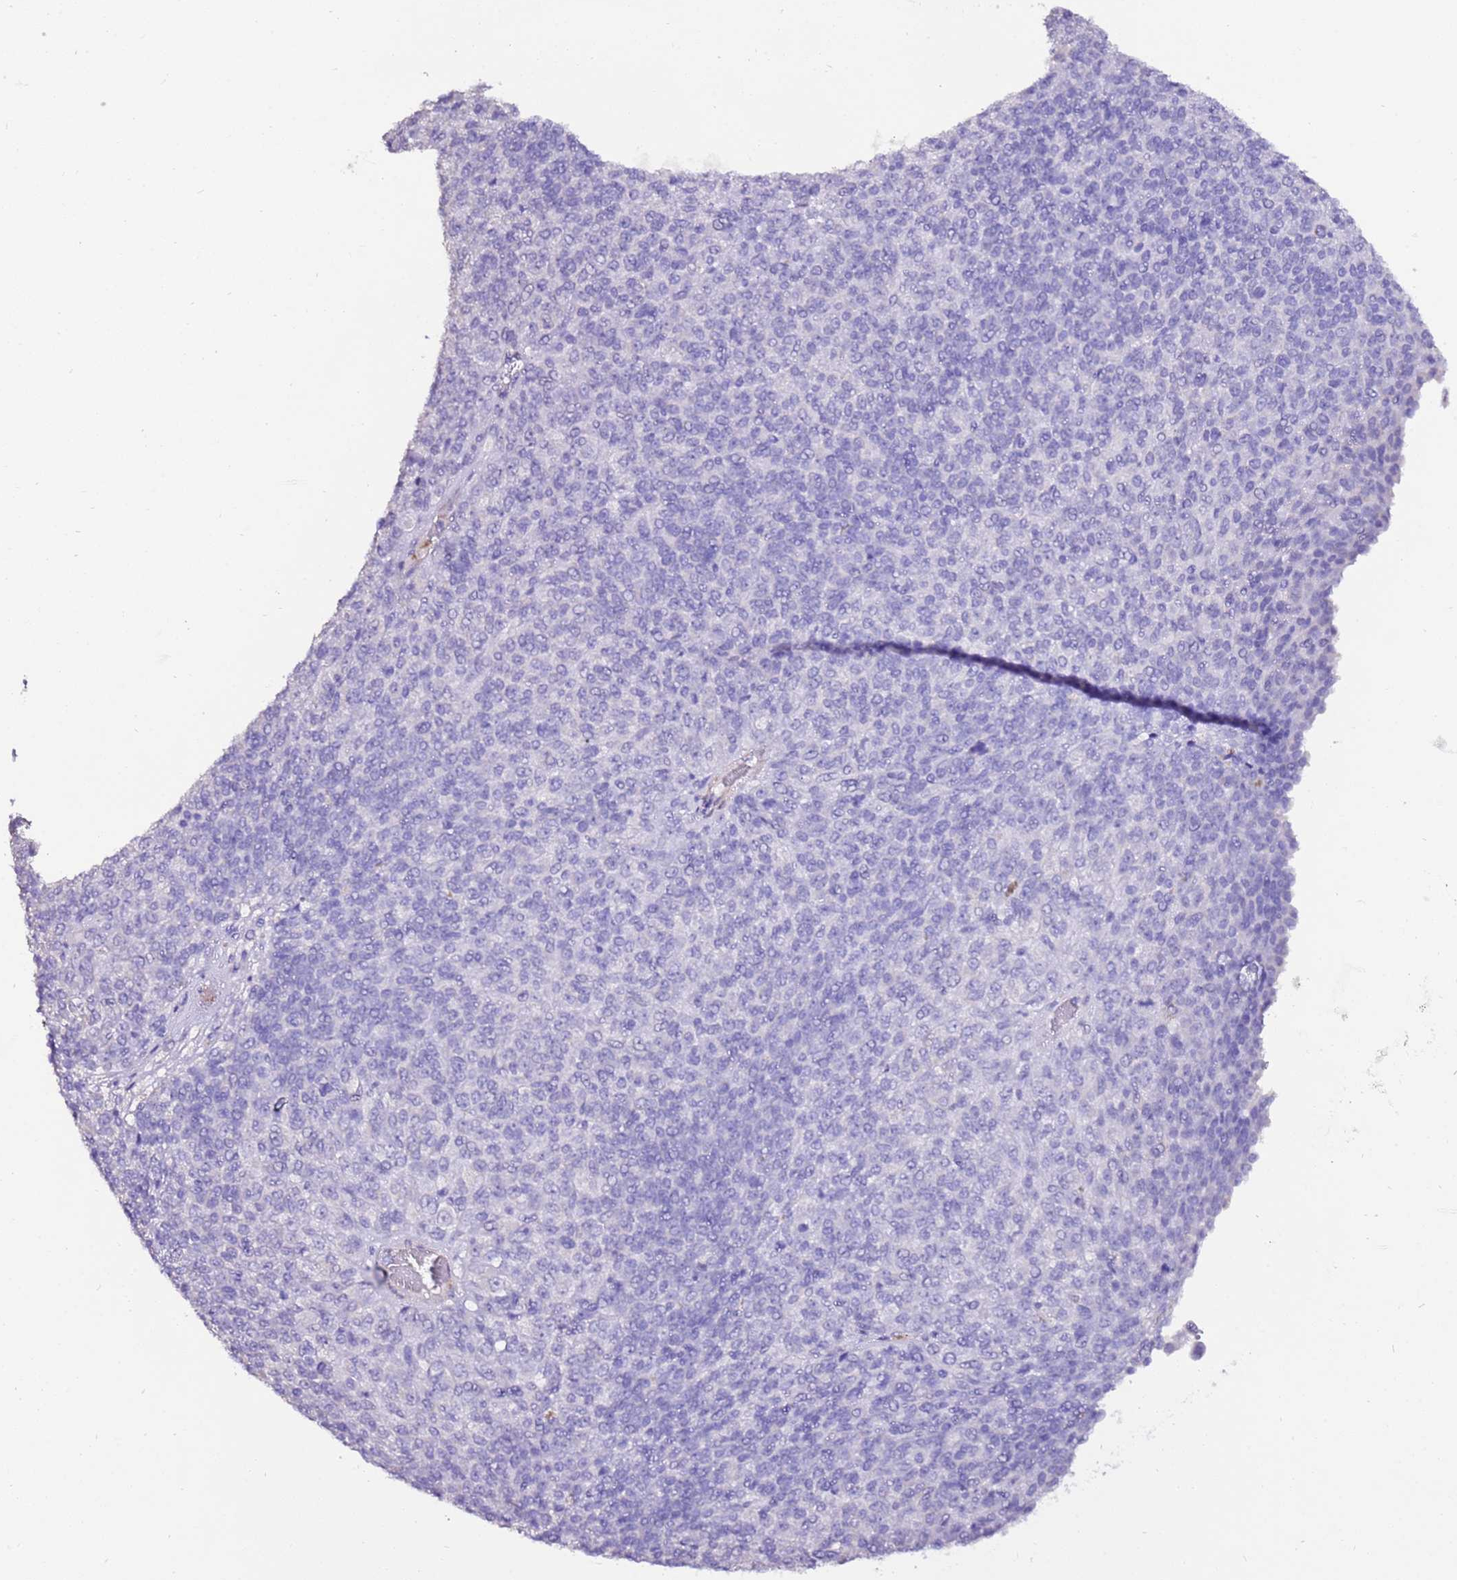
{"staining": {"intensity": "negative", "quantity": "none", "location": "none"}, "tissue": "melanoma", "cell_type": "Tumor cells", "image_type": "cancer", "snomed": [{"axis": "morphology", "description": "Malignant melanoma, Metastatic site"}, {"axis": "topography", "description": "Brain"}], "caption": "Human melanoma stained for a protein using immunohistochemistry (IHC) exhibits no staining in tumor cells.", "gene": "ART5", "patient": {"sex": "female", "age": 56}}